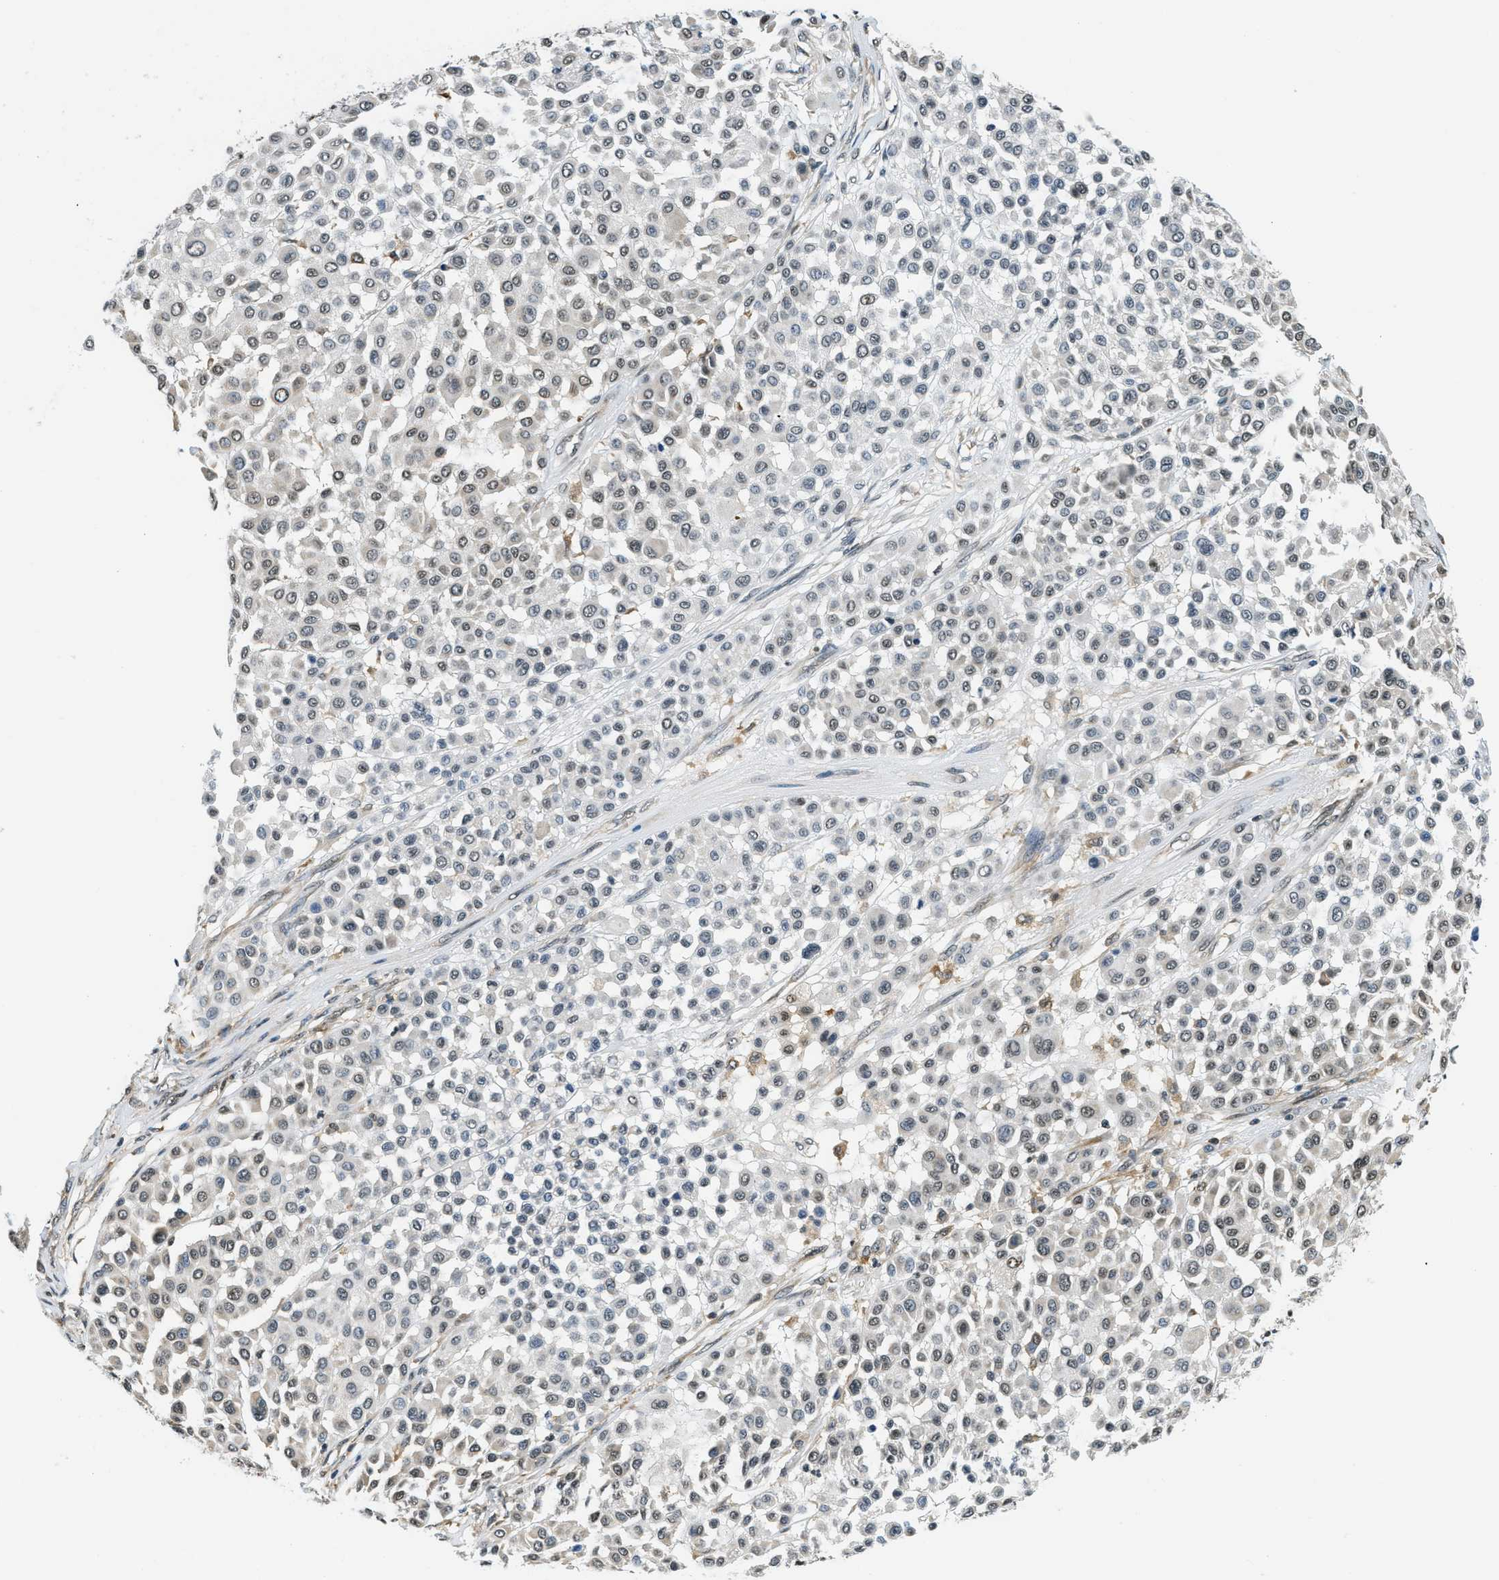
{"staining": {"intensity": "weak", "quantity": "<25%", "location": "nuclear"}, "tissue": "melanoma", "cell_type": "Tumor cells", "image_type": "cancer", "snomed": [{"axis": "morphology", "description": "Malignant melanoma, Metastatic site"}, {"axis": "topography", "description": "Soft tissue"}], "caption": "This is an immunohistochemistry micrograph of human melanoma. There is no staining in tumor cells.", "gene": "RAB11FIP1", "patient": {"sex": "male", "age": 41}}